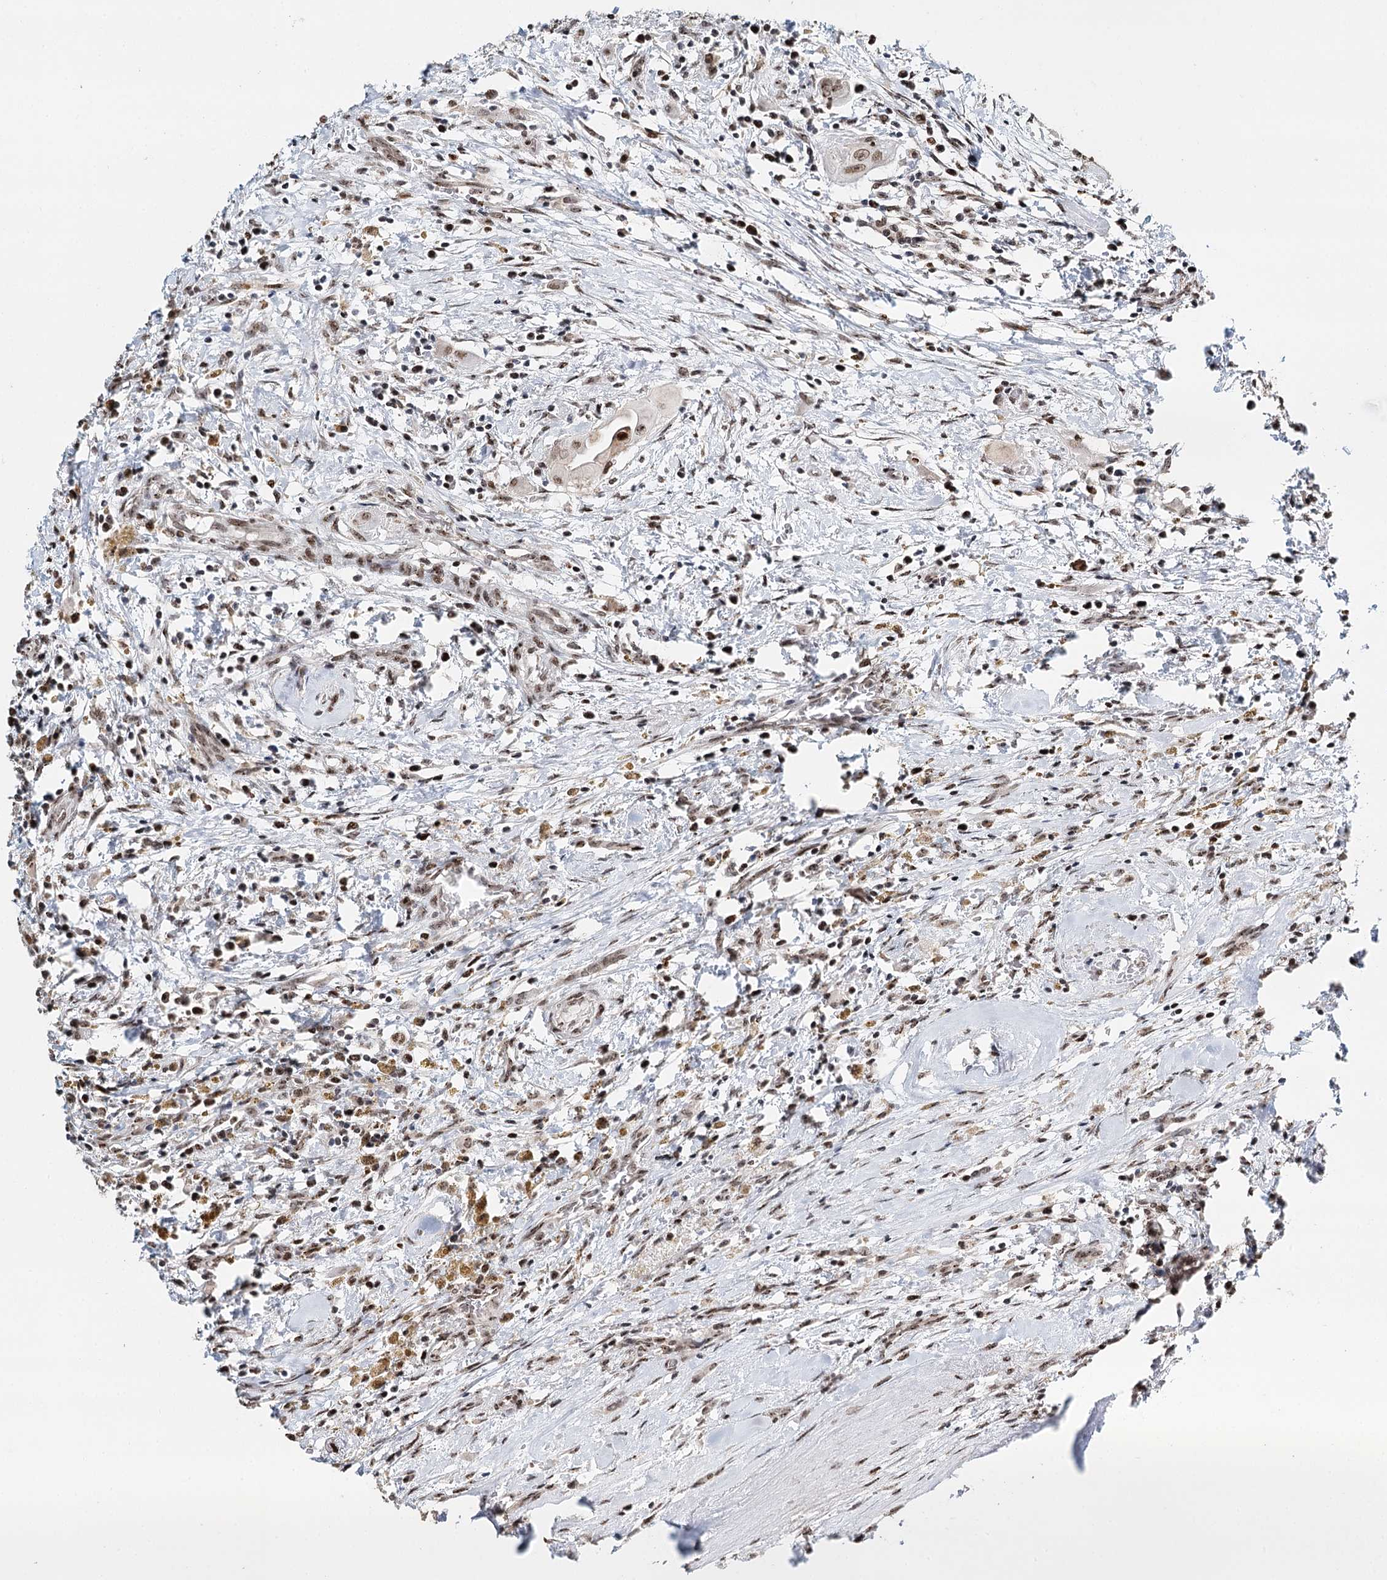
{"staining": {"intensity": "weak", "quantity": ">75%", "location": "nuclear"}, "tissue": "thyroid cancer", "cell_type": "Tumor cells", "image_type": "cancer", "snomed": [{"axis": "morphology", "description": "Papillary adenocarcinoma, NOS"}, {"axis": "topography", "description": "Thyroid gland"}], "caption": "Thyroid papillary adenocarcinoma stained with DAB IHC reveals low levels of weak nuclear positivity in approximately >75% of tumor cells.", "gene": "RPS27A", "patient": {"sex": "female", "age": 59}}